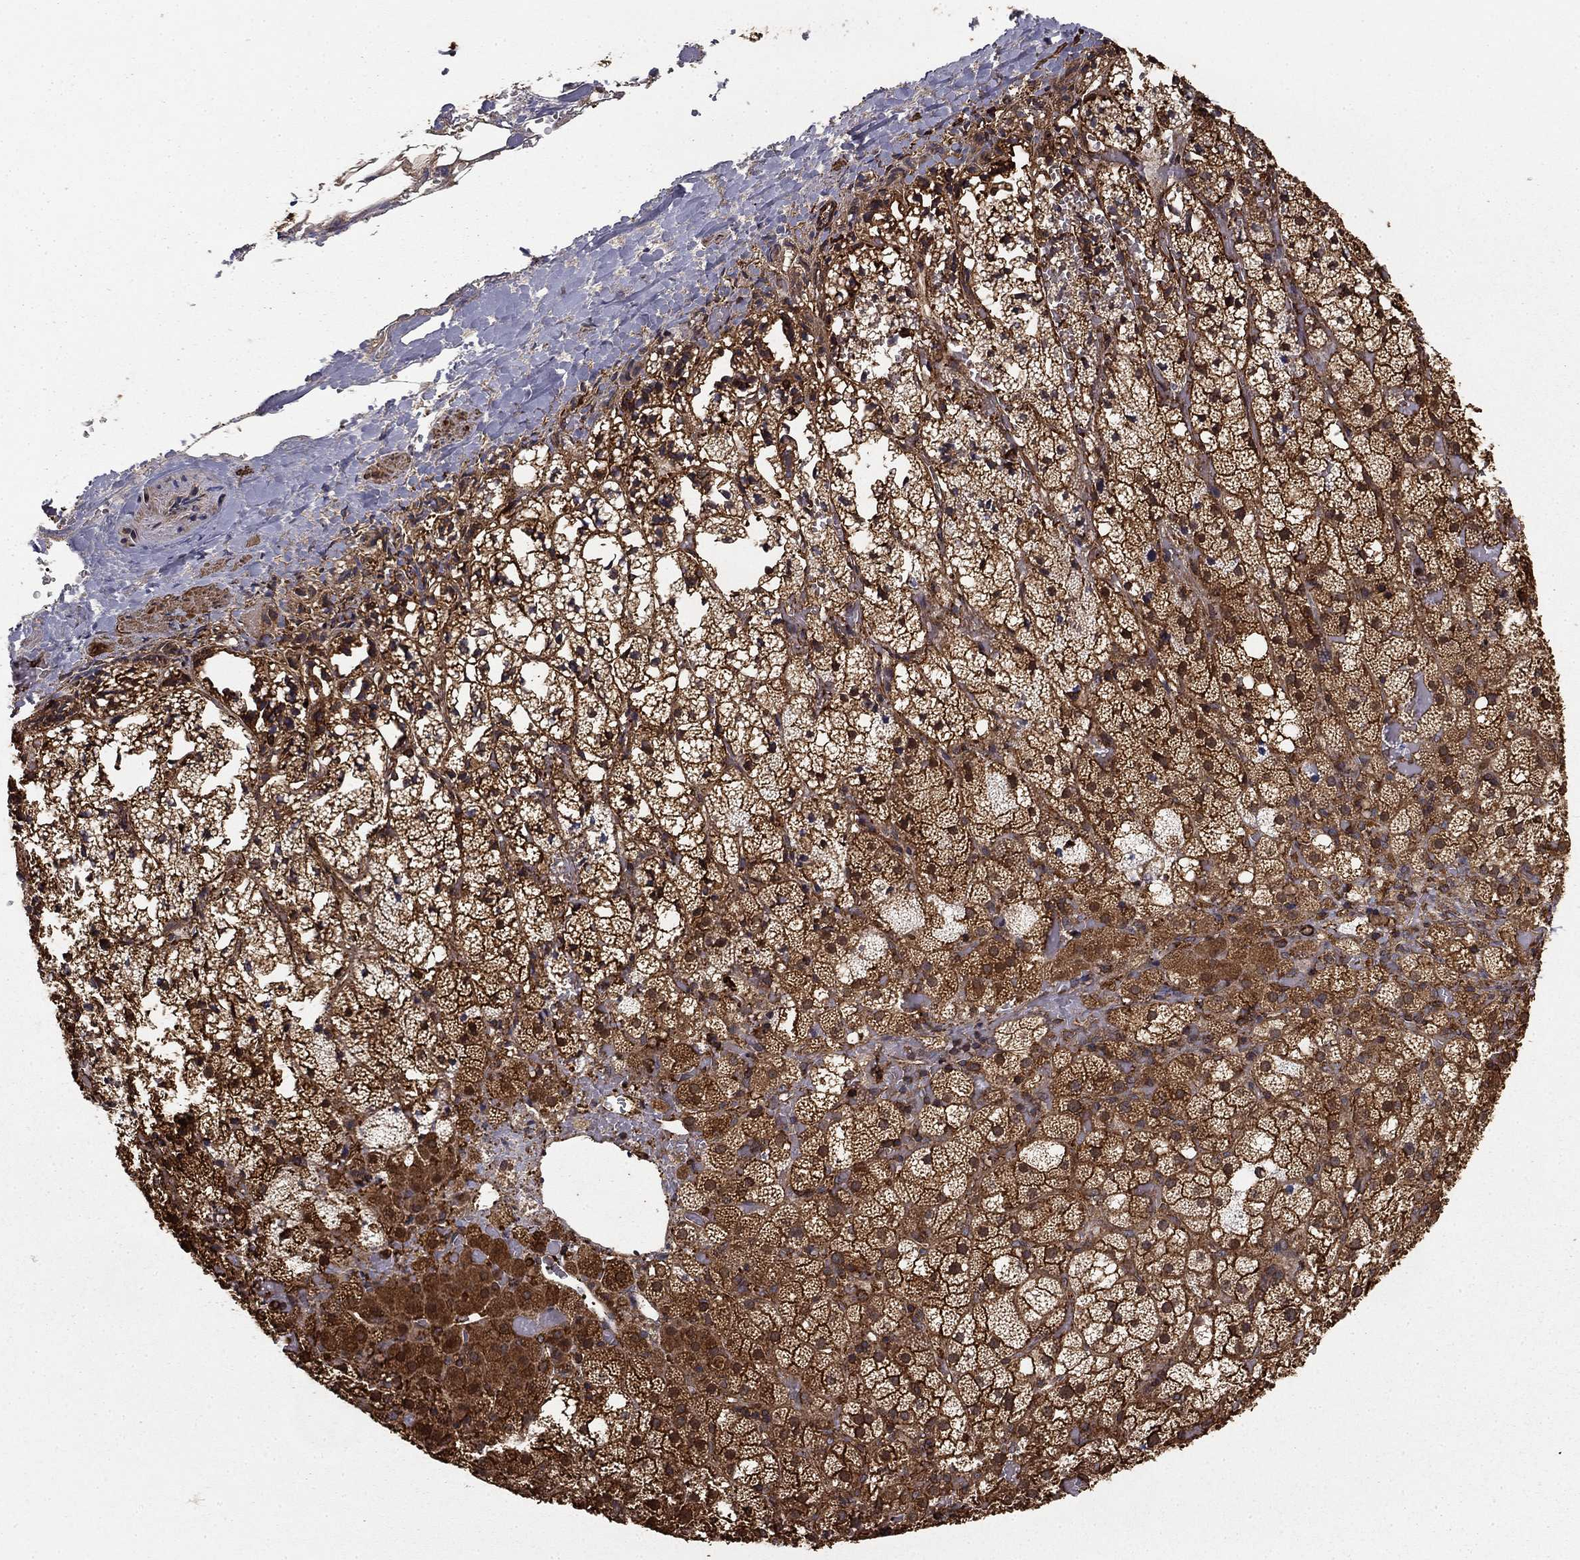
{"staining": {"intensity": "strong", "quantity": "25%-75%", "location": "cytoplasmic/membranous"}, "tissue": "adrenal gland", "cell_type": "Glandular cells", "image_type": "normal", "snomed": [{"axis": "morphology", "description": "Normal tissue, NOS"}, {"axis": "topography", "description": "Adrenal gland"}], "caption": "Brown immunohistochemical staining in unremarkable adrenal gland exhibits strong cytoplasmic/membranous expression in about 25%-75% of glandular cells. The protein of interest is shown in brown color, while the nuclei are stained blue.", "gene": "HABP4", "patient": {"sex": "male", "age": 53}}